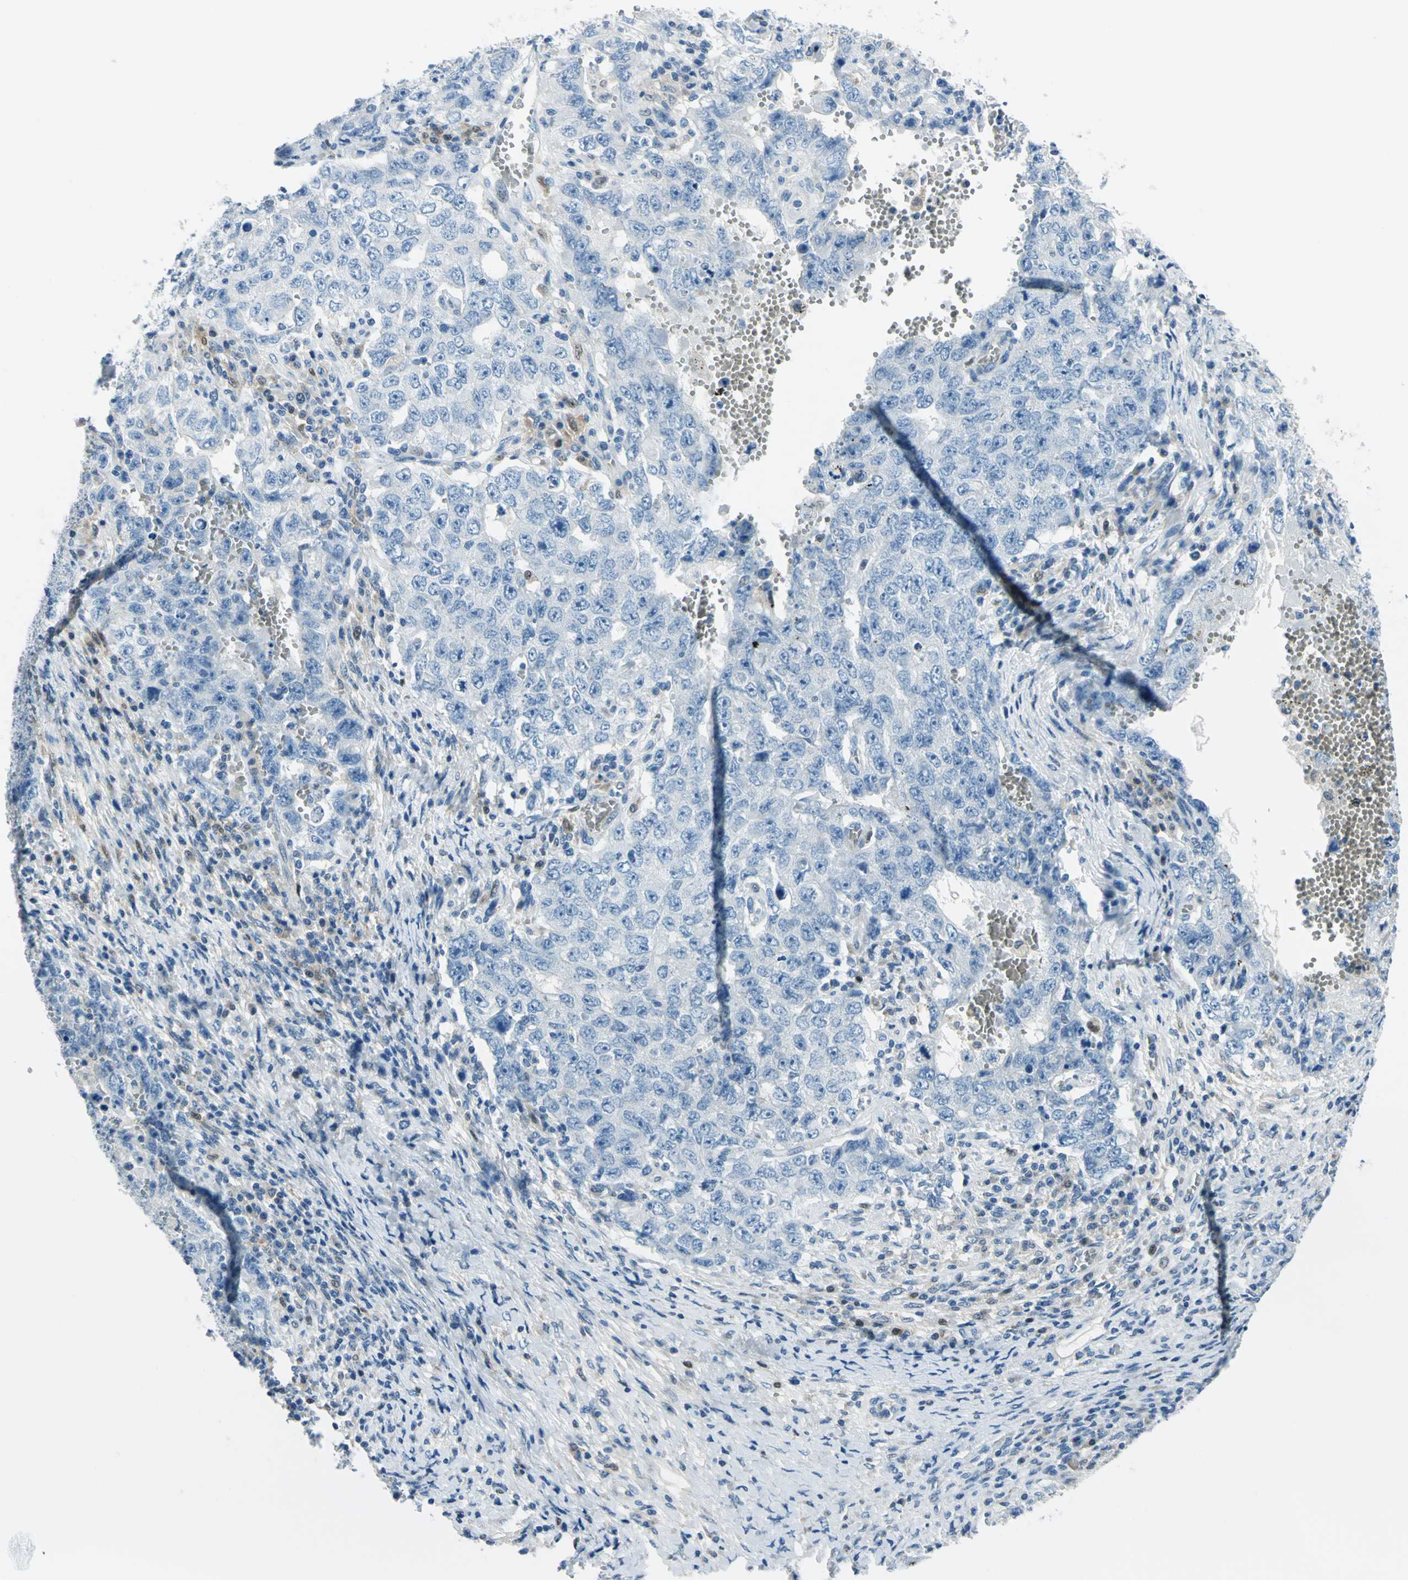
{"staining": {"intensity": "negative", "quantity": "none", "location": "none"}, "tissue": "testis cancer", "cell_type": "Tumor cells", "image_type": "cancer", "snomed": [{"axis": "morphology", "description": "Carcinoma, Embryonal, NOS"}, {"axis": "topography", "description": "Testis"}], "caption": "The image exhibits no staining of tumor cells in testis embryonal carcinoma.", "gene": "AKR1A1", "patient": {"sex": "male", "age": 26}}